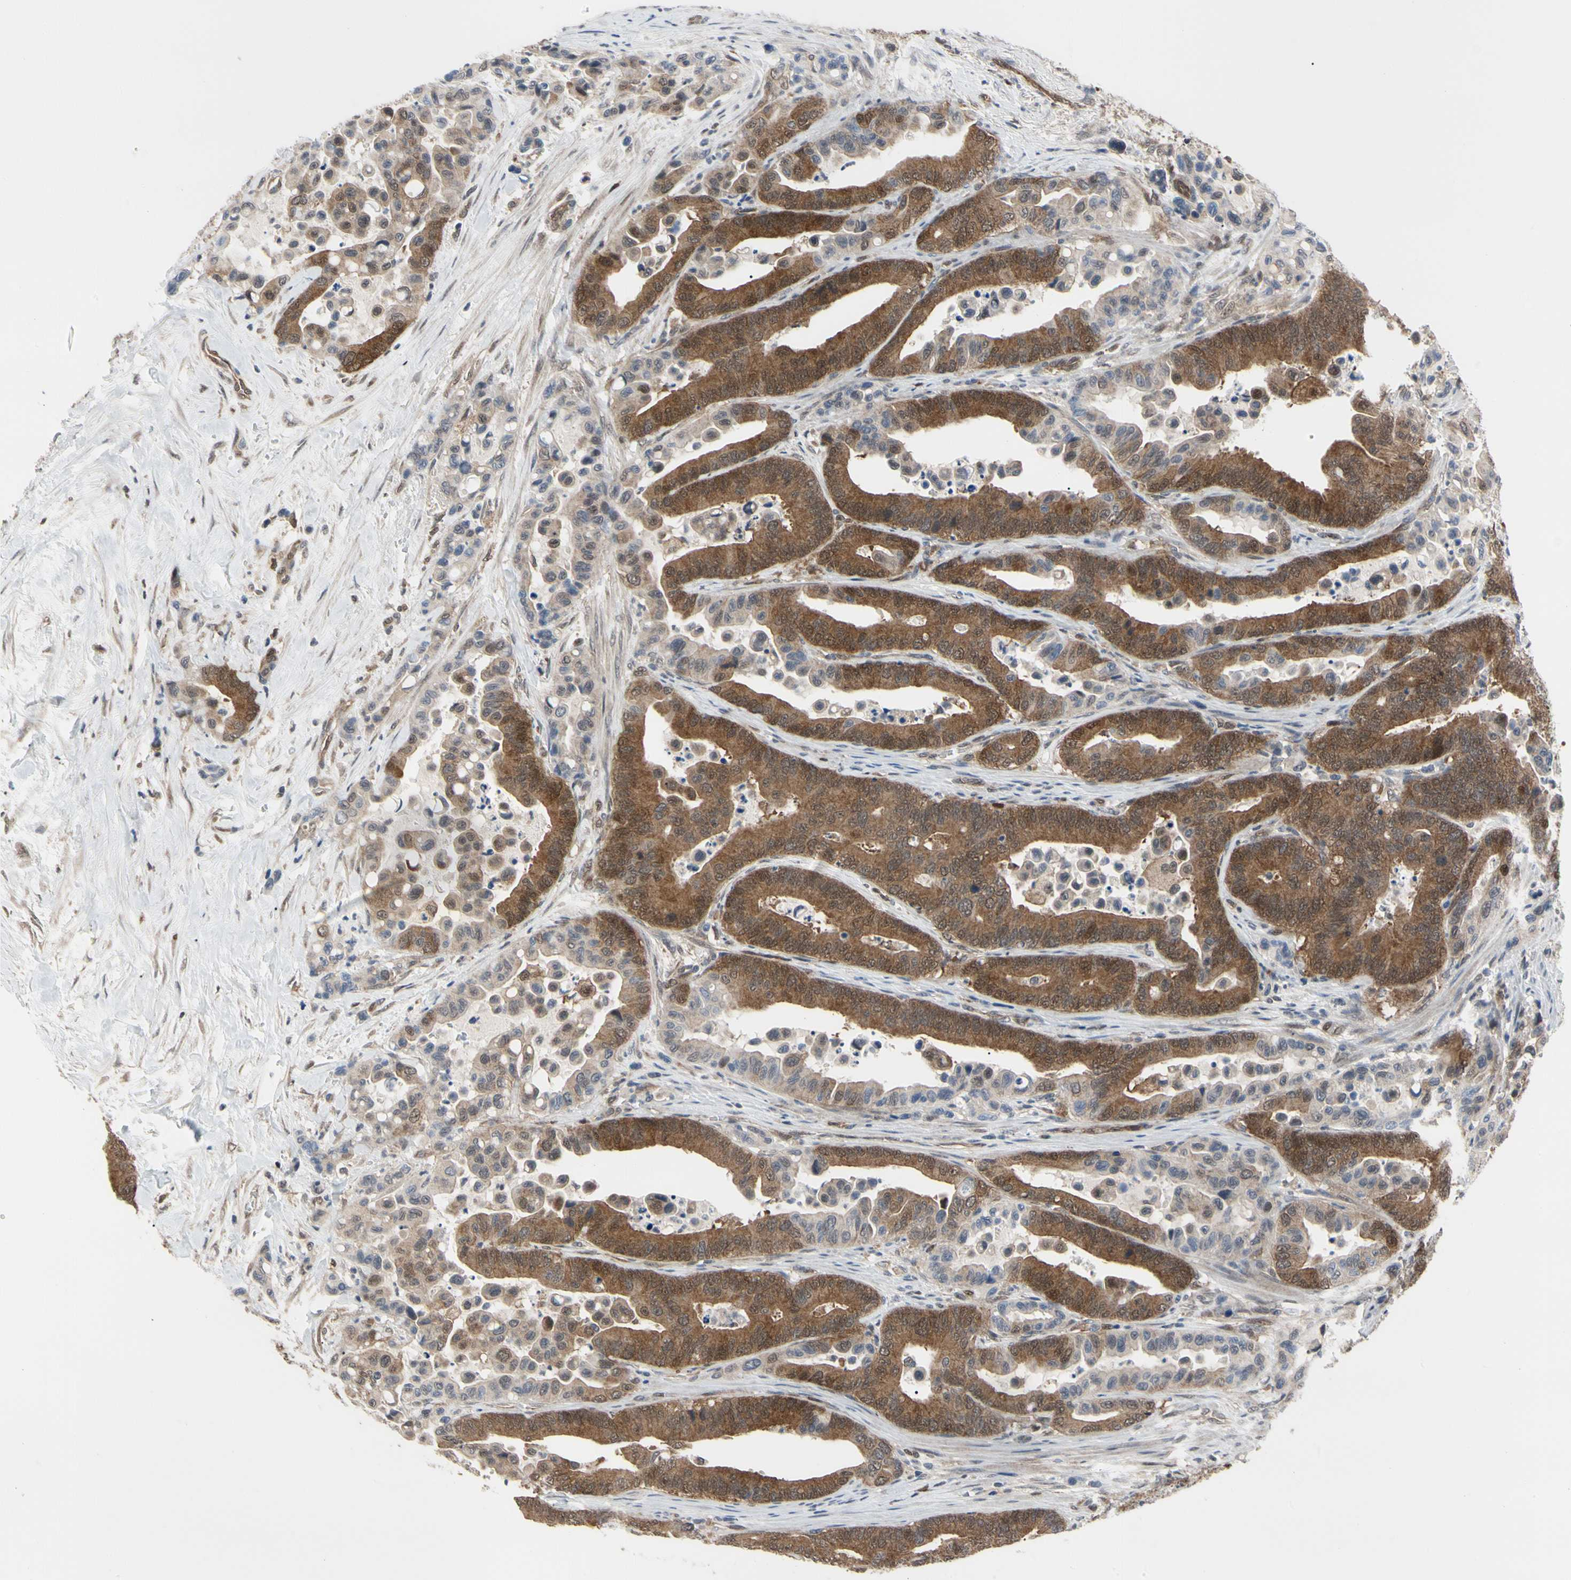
{"staining": {"intensity": "strong", "quantity": ">75%", "location": "cytoplasmic/membranous"}, "tissue": "colorectal cancer", "cell_type": "Tumor cells", "image_type": "cancer", "snomed": [{"axis": "morphology", "description": "Normal tissue, NOS"}, {"axis": "morphology", "description": "Adenocarcinoma, NOS"}, {"axis": "topography", "description": "Colon"}], "caption": "Immunohistochemistry (IHC) staining of colorectal cancer (adenocarcinoma), which displays high levels of strong cytoplasmic/membranous expression in about >75% of tumor cells indicating strong cytoplasmic/membranous protein expression. The staining was performed using DAB (brown) for protein detection and nuclei were counterstained in hematoxylin (blue).", "gene": "CDK5", "patient": {"sex": "male", "age": 82}}